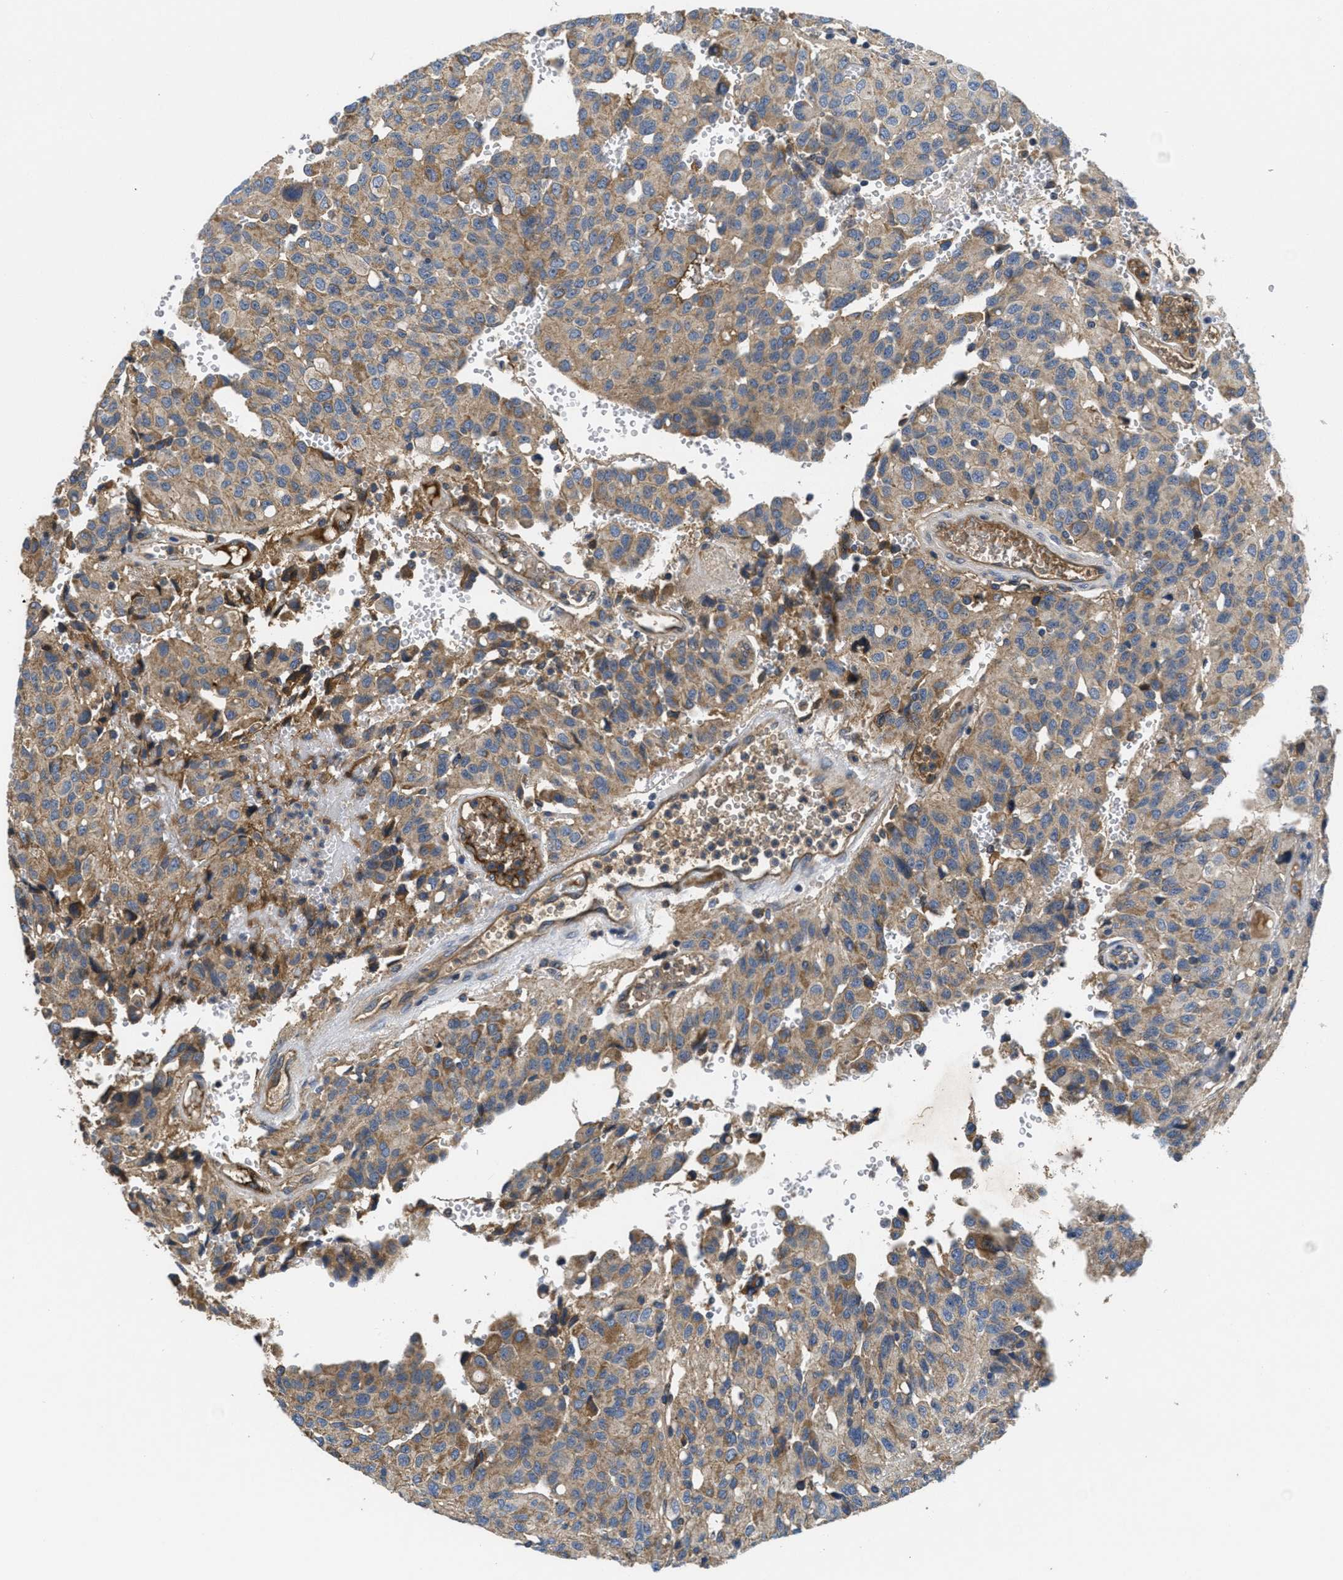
{"staining": {"intensity": "moderate", "quantity": "<25%", "location": "cytoplasmic/membranous"}, "tissue": "glioma", "cell_type": "Tumor cells", "image_type": "cancer", "snomed": [{"axis": "morphology", "description": "Glioma, malignant, High grade"}, {"axis": "topography", "description": "Brain"}], "caption": "There is low levels of moderate cytoplasmic/membranous expression in tumor cells of glioma, as demonstrated by immunohistochemical staining (brown color).", "gene": "GALK1", "patient": {"sex": "male", "age": 32}}